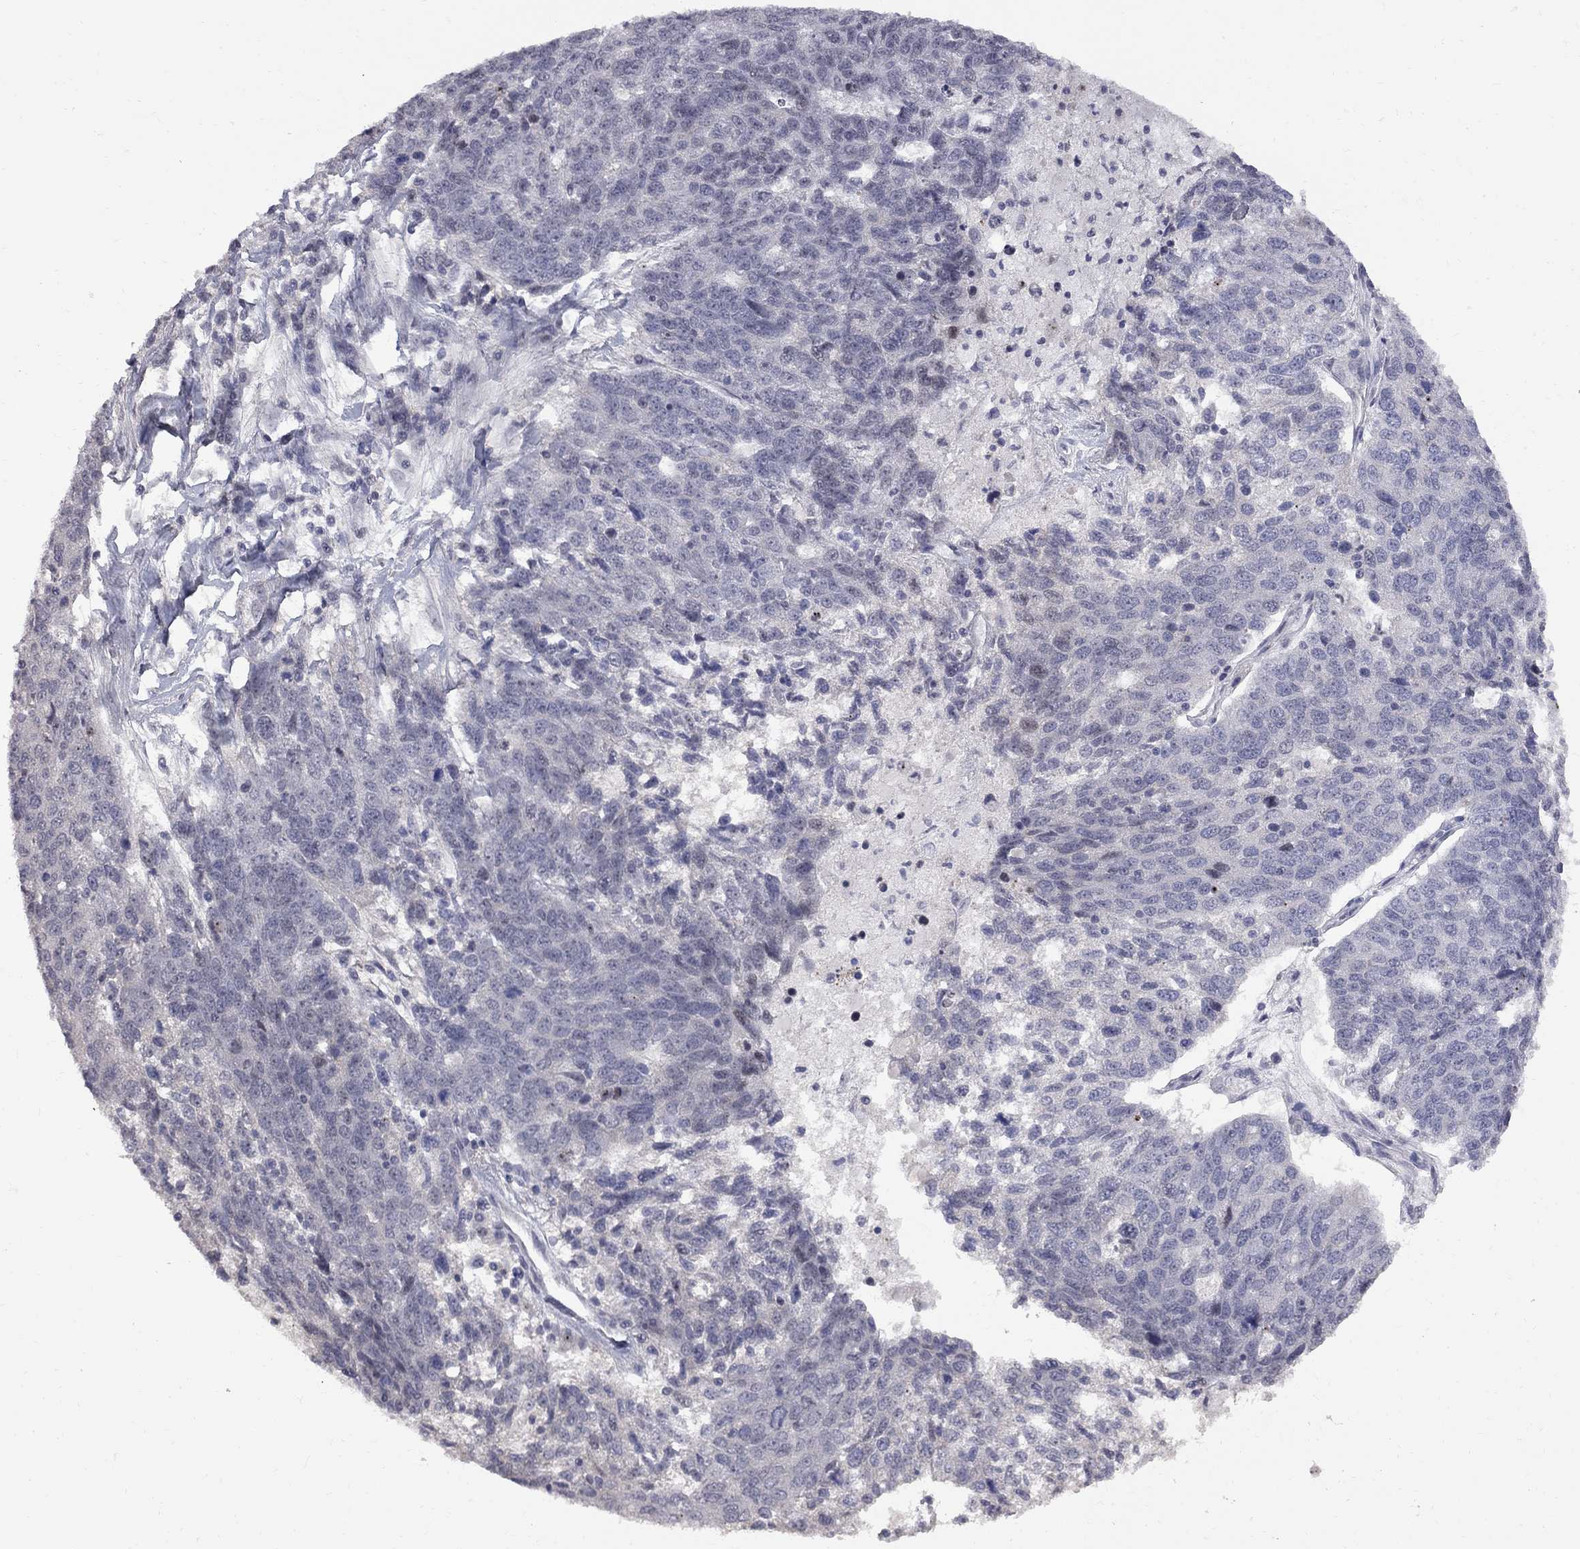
{"staining": {"intensity": "negative", "quantity": "none", "location": "none"}, "tissue": "ovarian cancer", "cell_type": "Tumor cells", "image_type": "cancer", "snomed": [{"axis": "morphology", "description": "Cystadenocarcinoma, serous, NOS"}, {"axis": "topography", "description": "Ovary"}], "caption": "High power microscopy photomicrograph of an immunohistochemistry (IHC) photomicrograph of ovarian cancer (serous cystadenocarcinoma), revealing no significant positivity in tumor cells.", "gene": "DHX33", "patient": {"sex": "female", "age": 71}}